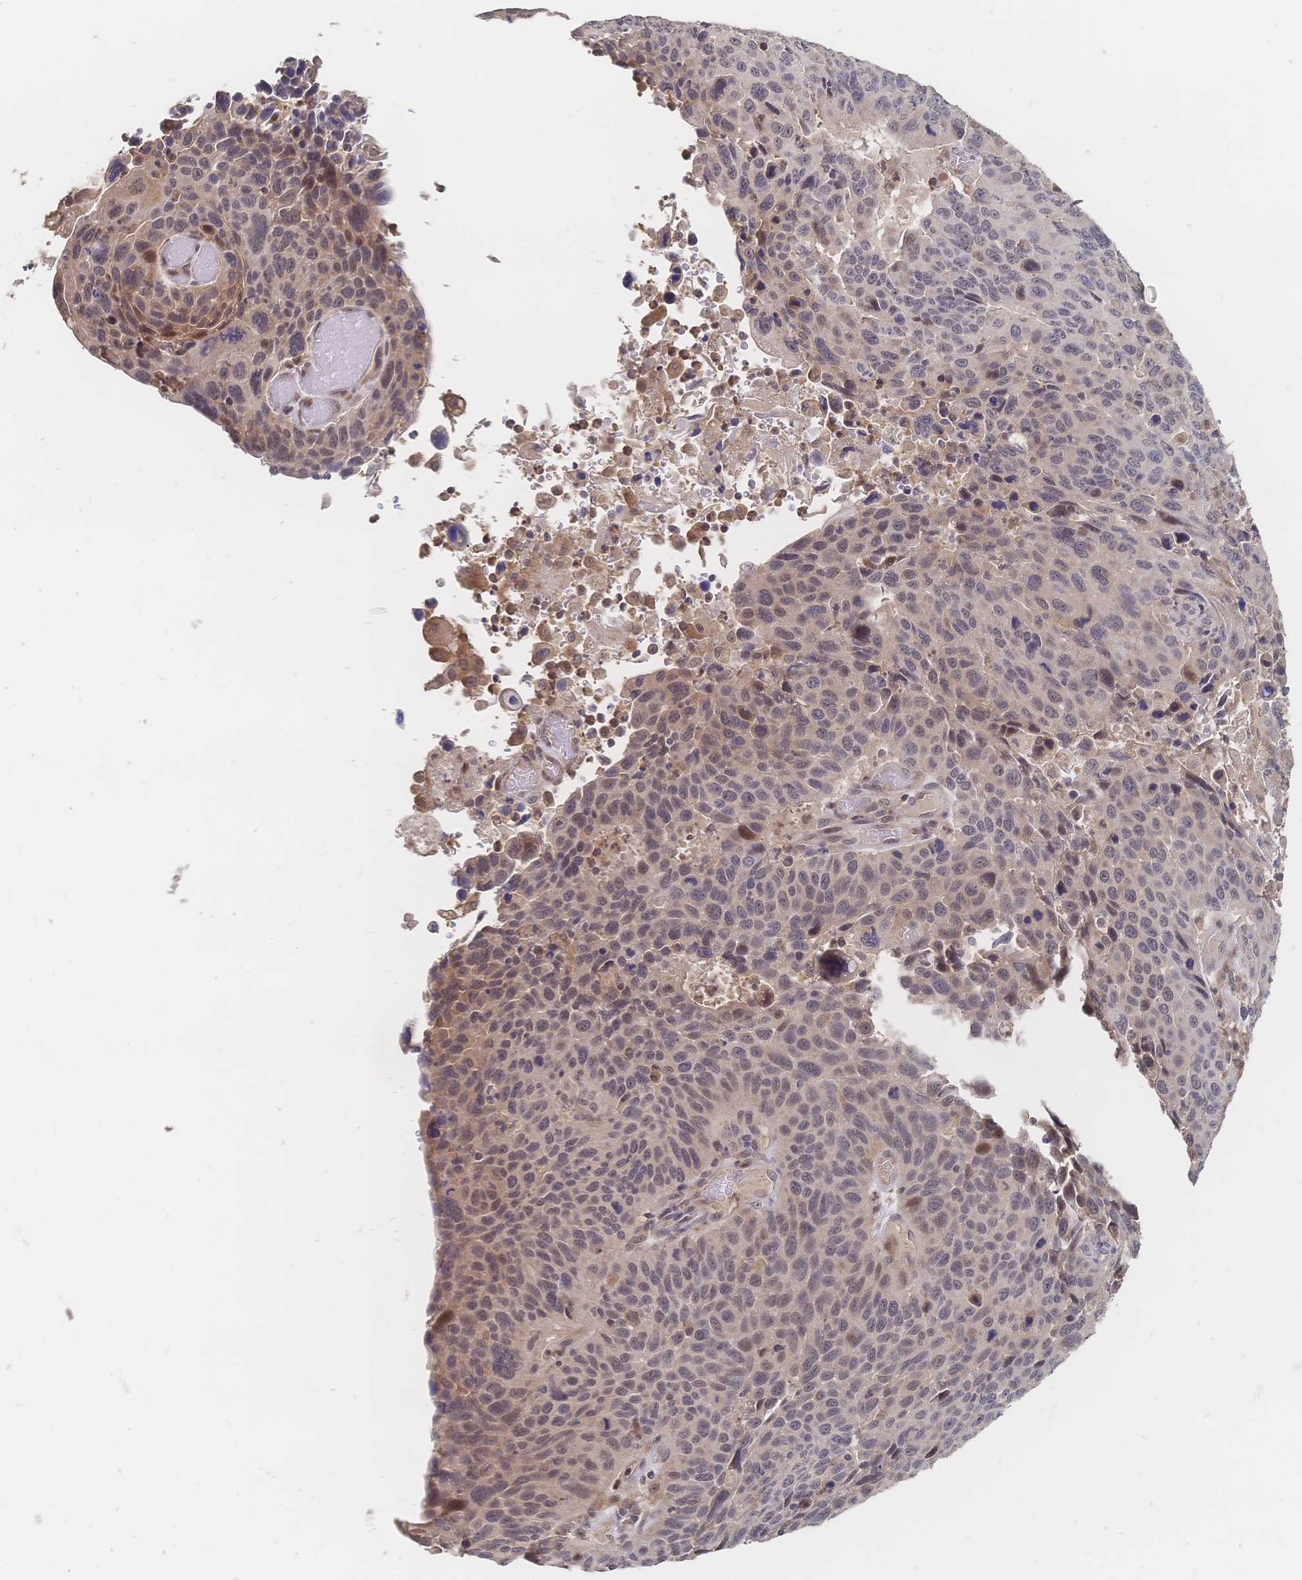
{"staining": {"intensity": "weak", "quantity": "25%-75%", "location": "nuclear"}, "tissue": "lung cancer", "cell_type": "Tumor cells", "image_type": "cancer", "snomed": [{"axis": "morphology", "description": "Squamous cell carcinoma, NOS"}, {"axis": "topography", "description": "Lung"}], "caption": "A low amount of weak nuclear expression is seen in about 25%-75% of tumor cells in lung cancer (squamous cell carcinoma) tissue.", "gene": "LRP5", "patient": {"sex": "male", "age": 68}}